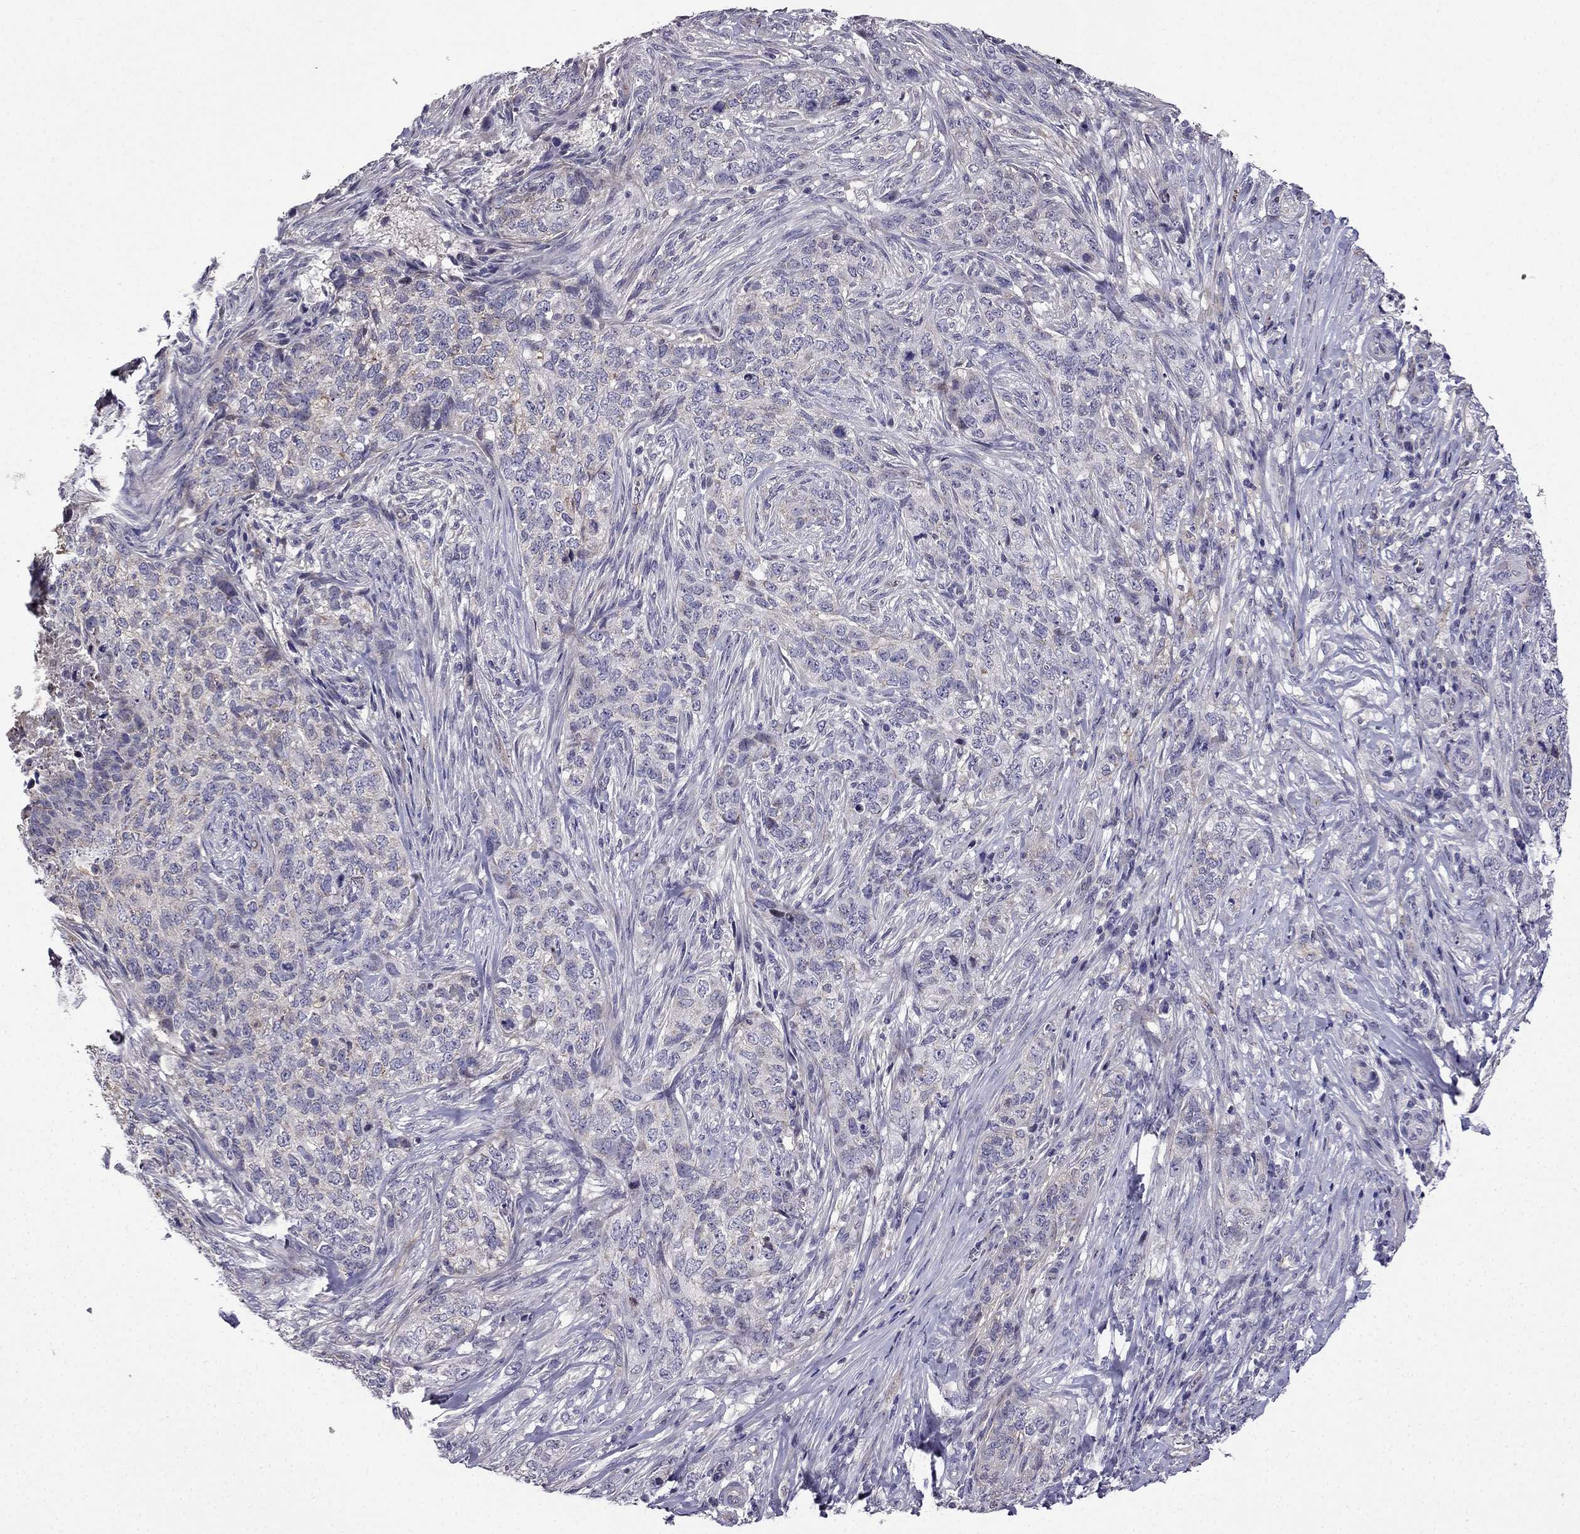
{"staining": {"intensity": "weak", "quantity": "<25%", "location": "cytoplasmic/membranous"}, "tissue": "skin cancer", "cell_type": "Tumor cells", "image_type": "cancer", "snomed": [{"axis": "morphology", "description": "Basal cell carcinoma"}, {"axis": "topography", "description": "Skin"}], "caption": "High magnification brightfield microscopy of basal cell carcinoma (skin) stained with DAB (3,3'-diaminobenzidine) (brown) and counterstained with hematoxylin (blue): tumor cells show no significant expression.", "gene": "SLC6A2", "patient": {"sex": "female", "age": 69}}